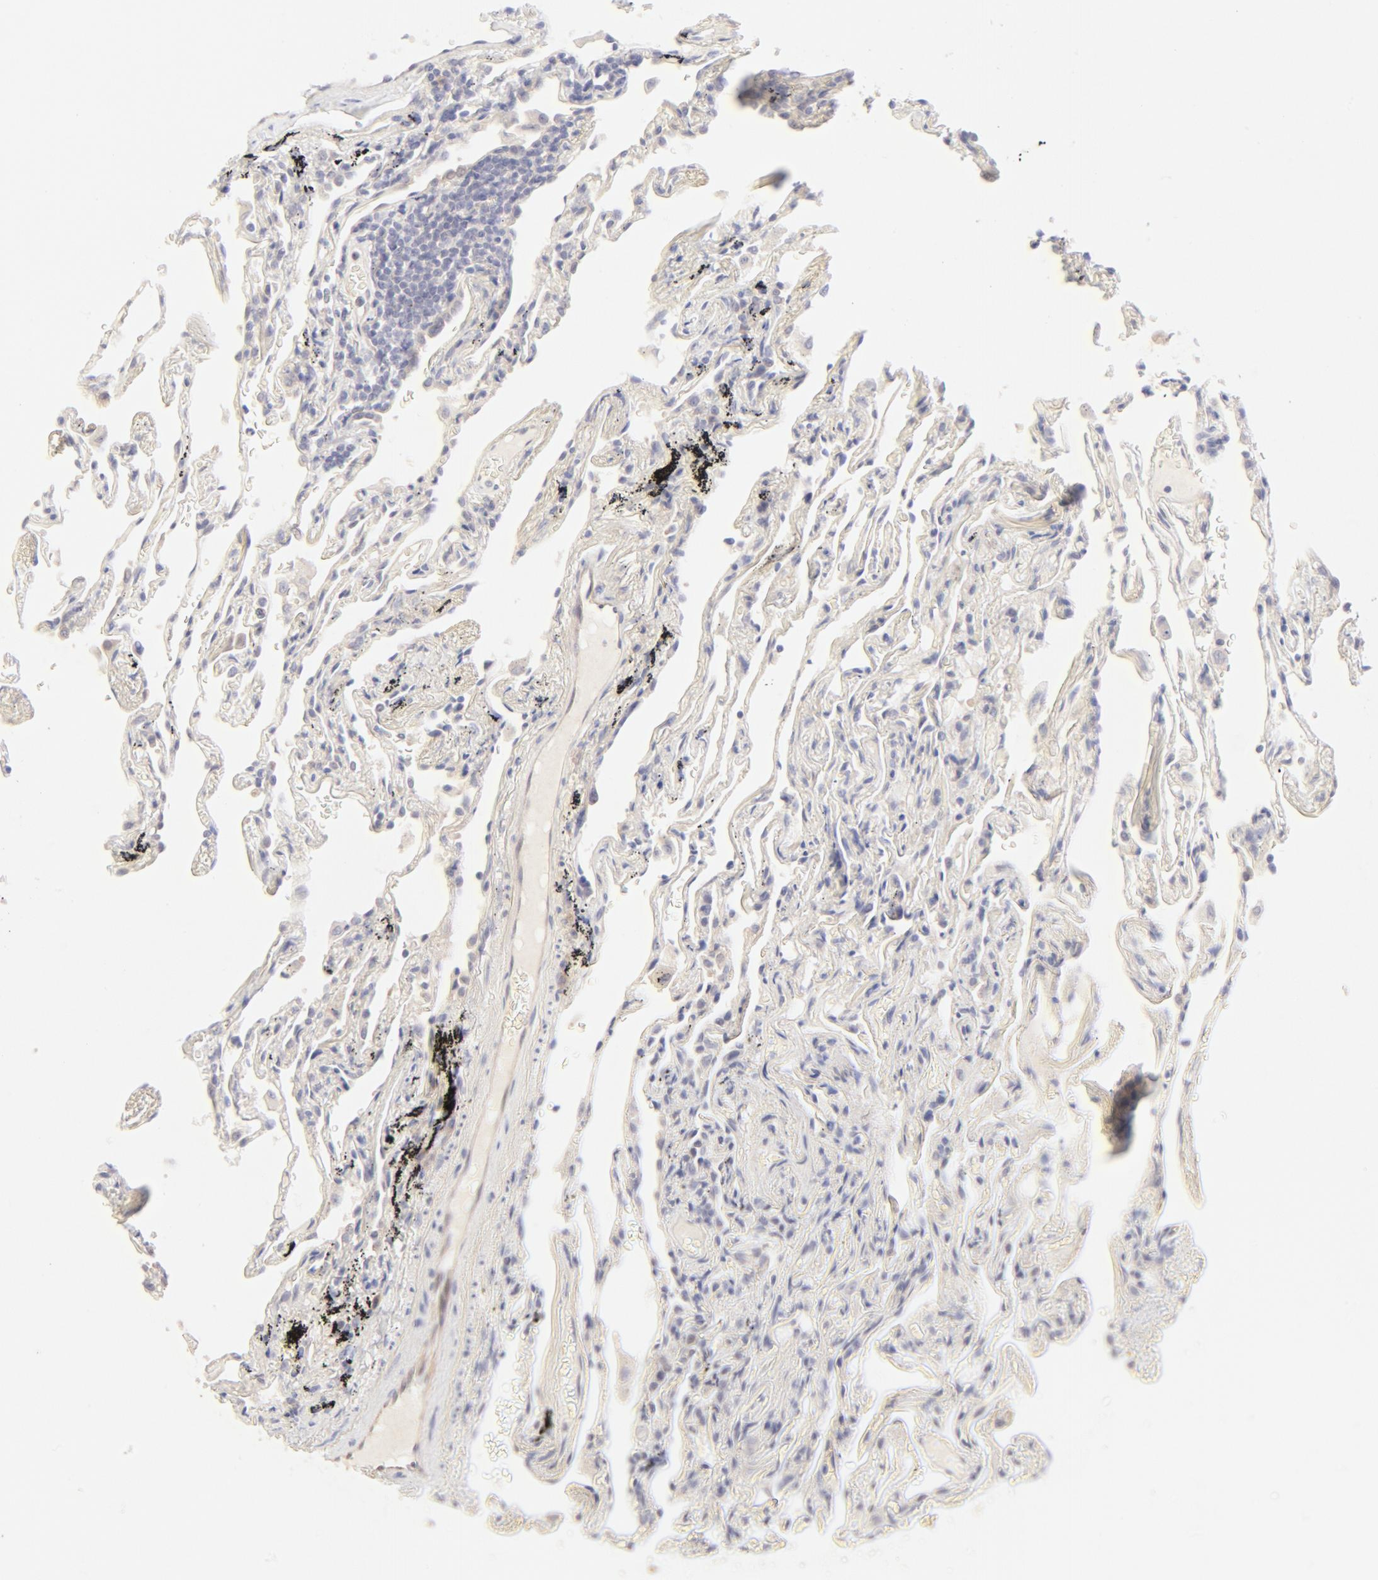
{"staining": {"intensity": "negative", "quantity": "none", "location": "none"}, "tissue": "lung", "cell_type": "Alveolar cells", "image_type": "normal", "snomed": [{"axis": "morphology", "description": "Normal tissue, NOS"}, {"axis": "morphology", "description": "Inflammation, NOS"}, {"axis": "topography", "description": "Lung"}], "caption": "Immunohistochemistry image of normal lung: lung stained with DAB shows no significant protein positivity in alveolar cells.", "gene": "NKX2", "patient": {"sex": "male", "age": 69}}